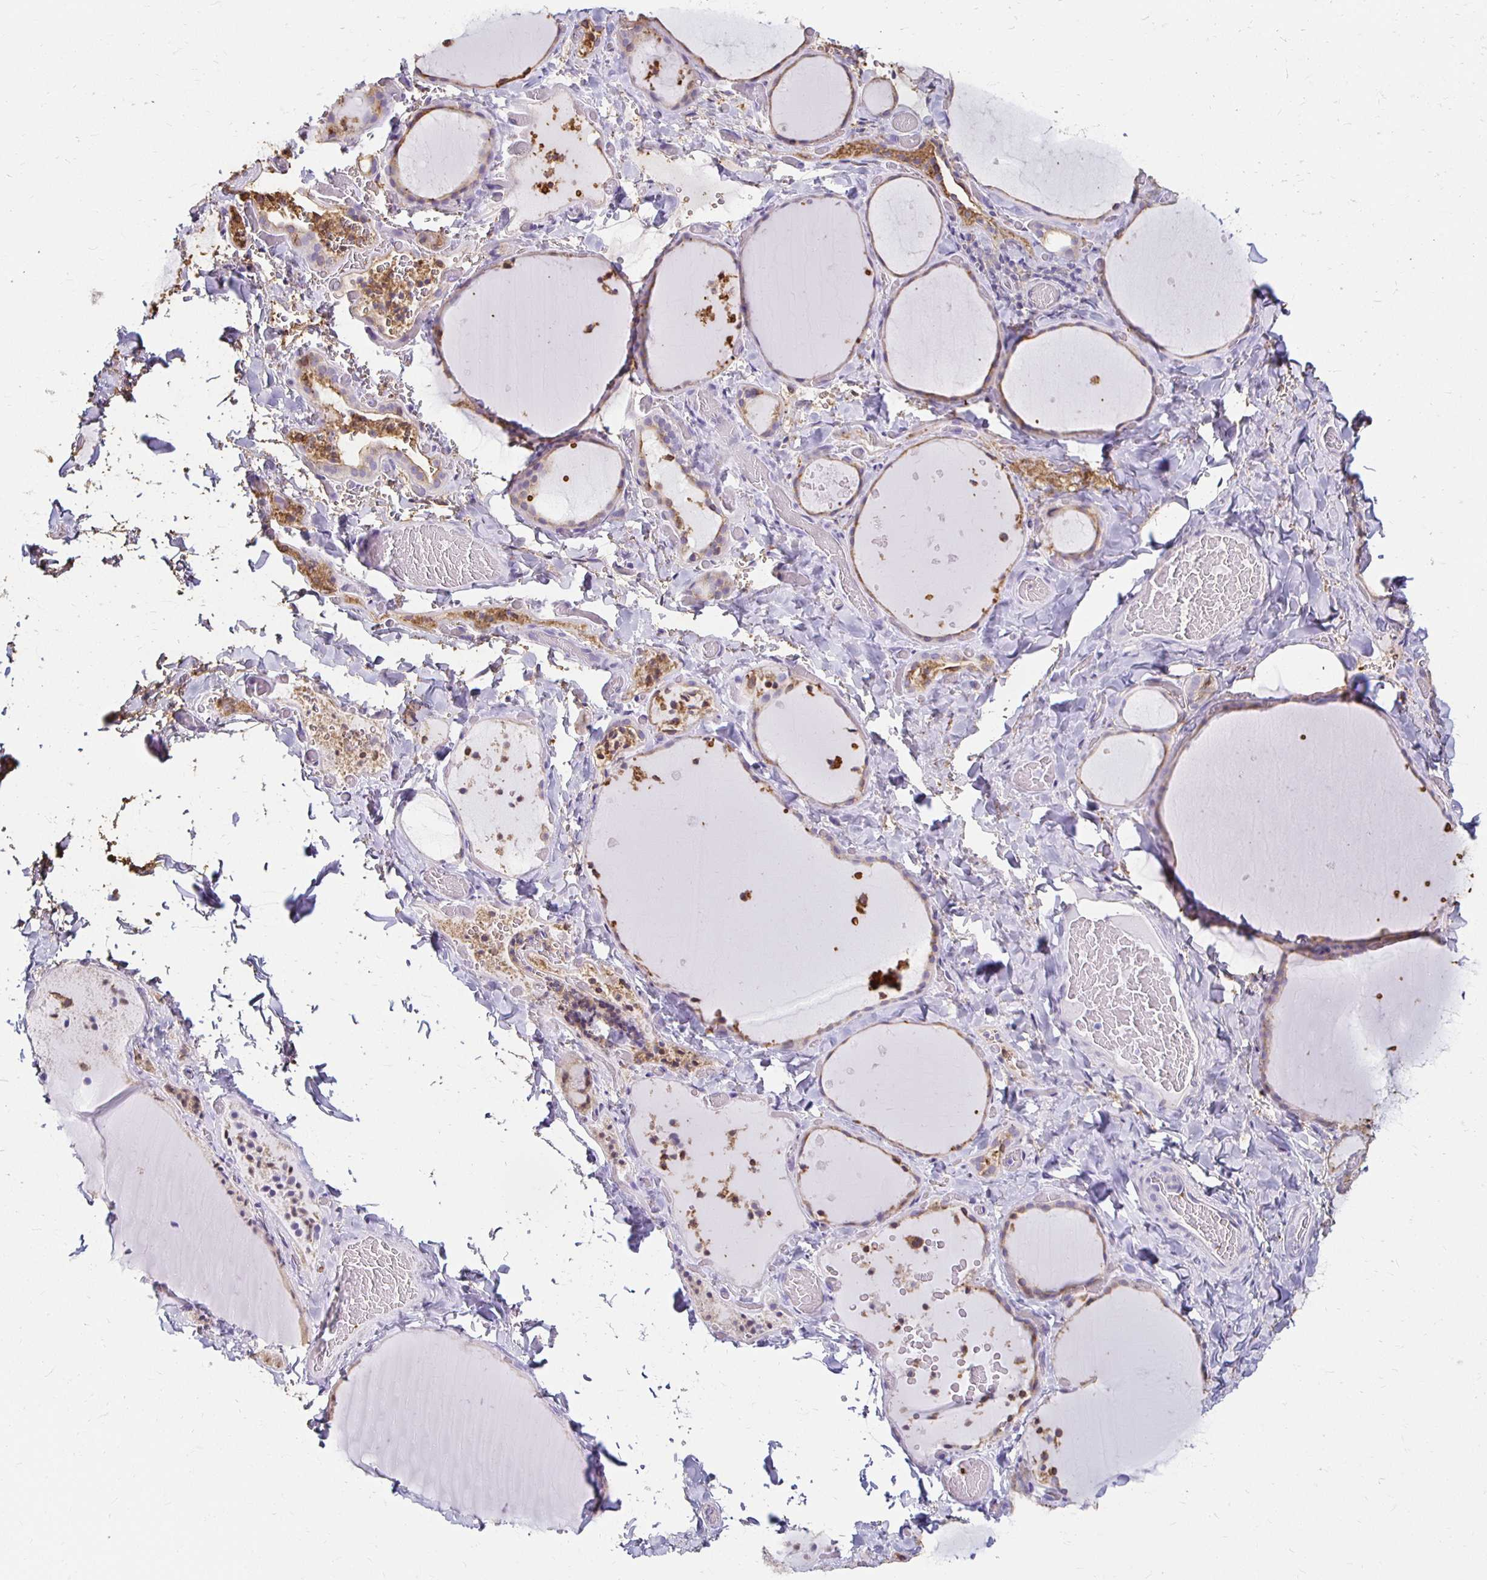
{"staining": {"intensity": "weak", "quantity": "25%-75%", "location": "cytoplasmic/membranous"}, "tissue": "thyroid gland", "cell_type": "Glandular cells", "image_type": "normal", "snomed": [{"axis": "morphology", "description": "Normal tissue, NOS"}, {"axis": "topography", "description": "Thyroid gland"}], "caption": "The photomicrograph displays staining of benign thyroid gland, revealing weak cytoplasmic/membranous protein staining (brown color) within glandular cells. Nuclei are stained in blue.", "gene": "TAS1R3", "patient": {"sex": "female", "age": 36}}